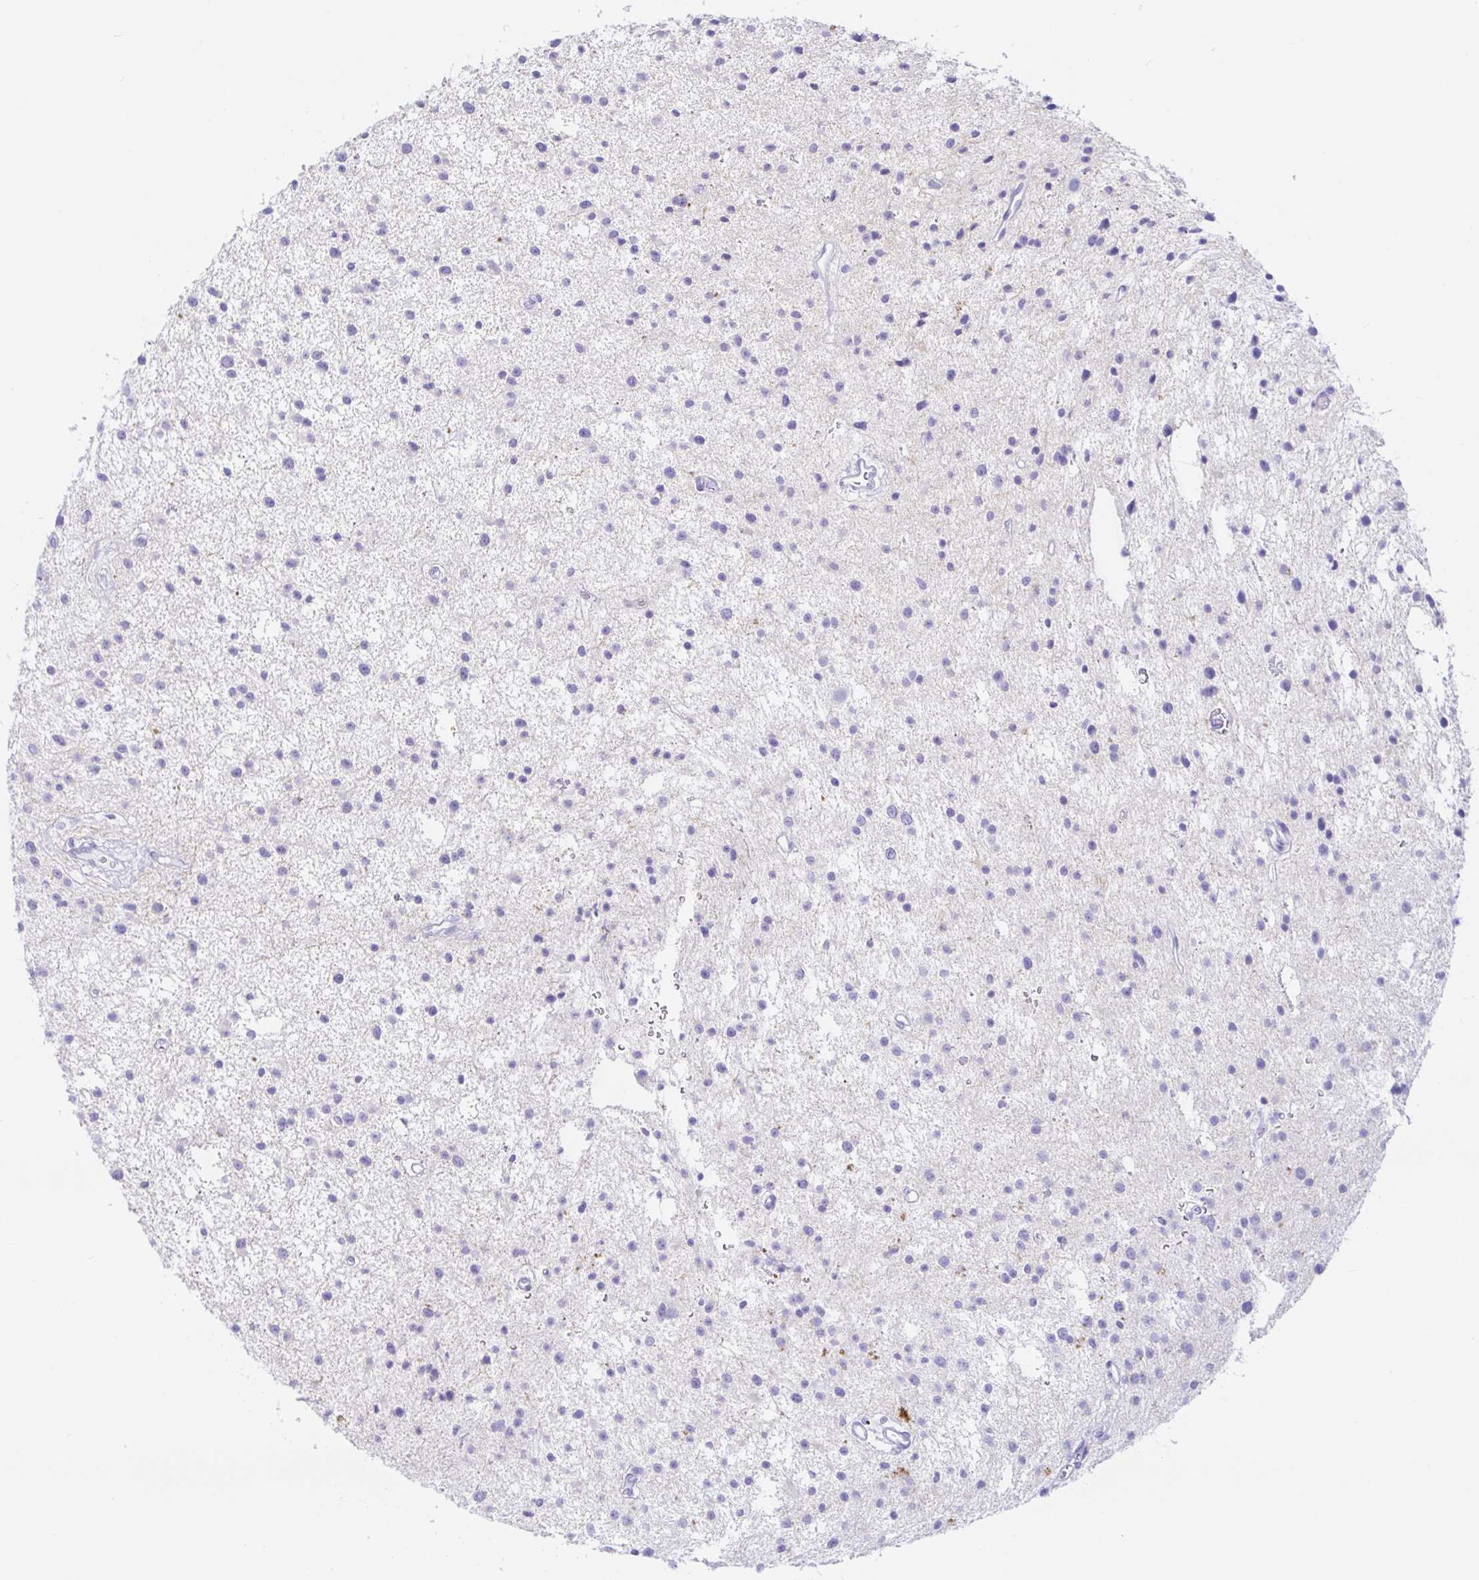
{"staining": {"intensity": "negative", "quantity": "none", "location": "none"}, "tissue": "glioma", "cell_type": "Tumor cells", "image_type": "cancer", "snomed": [{"axis": "morphology", "description": "Glioma, malignant, Low grade"}, {"axis": "topography", "description": "Brain"}], "caption": "Tumor cells are negative for protein expression in human glioma. (Brightfield microscopy of DAB (3,3'-diaminobenzidine) immunohistochemistry (IHC) at high magnification).", "gene": "PAX8", "patient": {"sex": "male", "age": 43}}